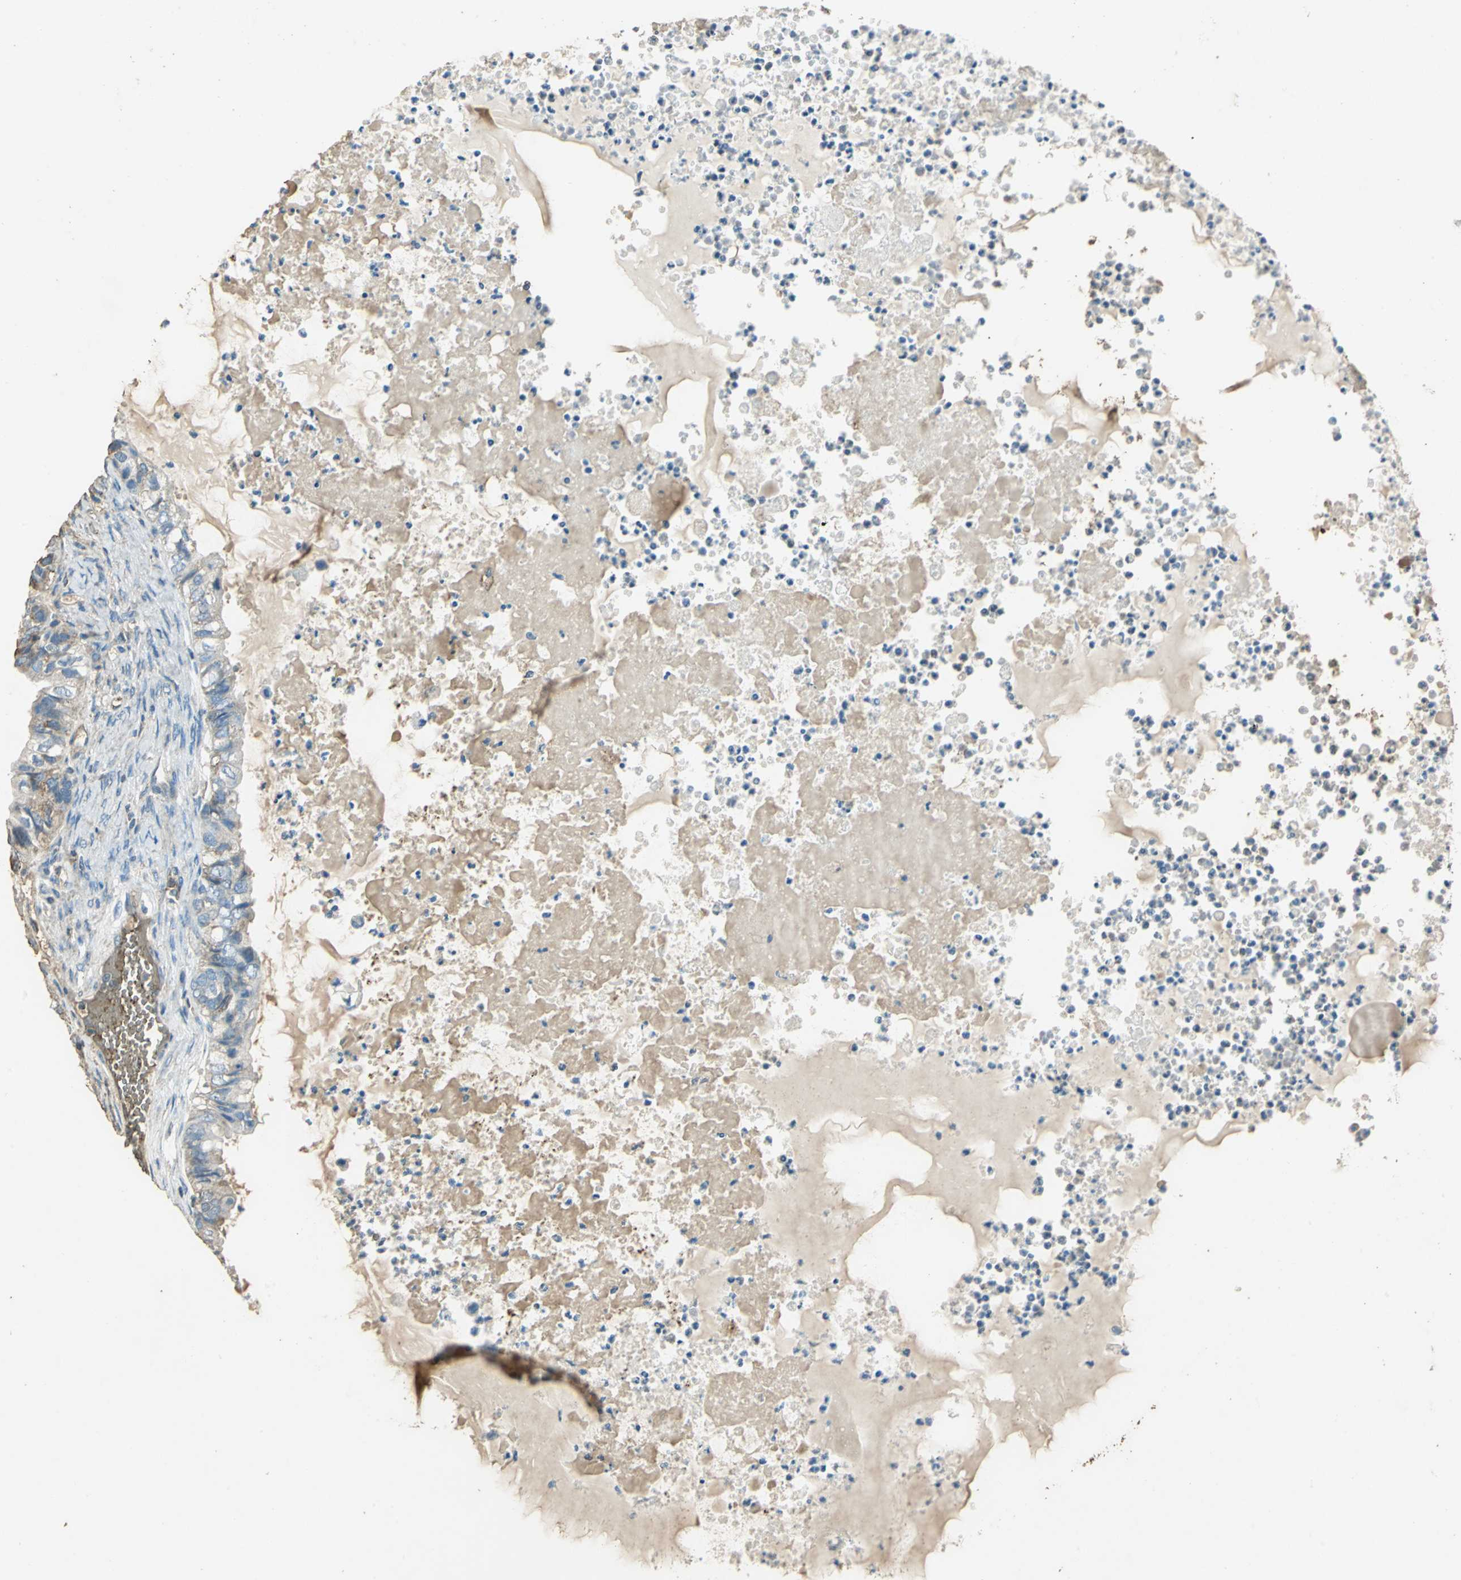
{"staining": {"intensity": "weak", "quantity": "25%-75%", "location": "cytoplasmic/membranous"}, "tissue": "ovarian cancer", "cell_type": "Tumor cells", "image_type": "cancer", "snomed": [{"axis": "morphology", "description": "Cystadenocarcinoma, mucinous, NOS"}, {"axis": "topography", "description": "Ovary"}], "caption": "Brown immunohistochemical staining in ovarian cancer (mucinous cystadenocarcinoma) exhibits weak cytoplasmic/membranous positivity in approximately 25%-75% of tumor cells. Nuclei are stained in blue.", "gene": "TRAPPC2", "patient": {"sex": "female", "age": 80}}